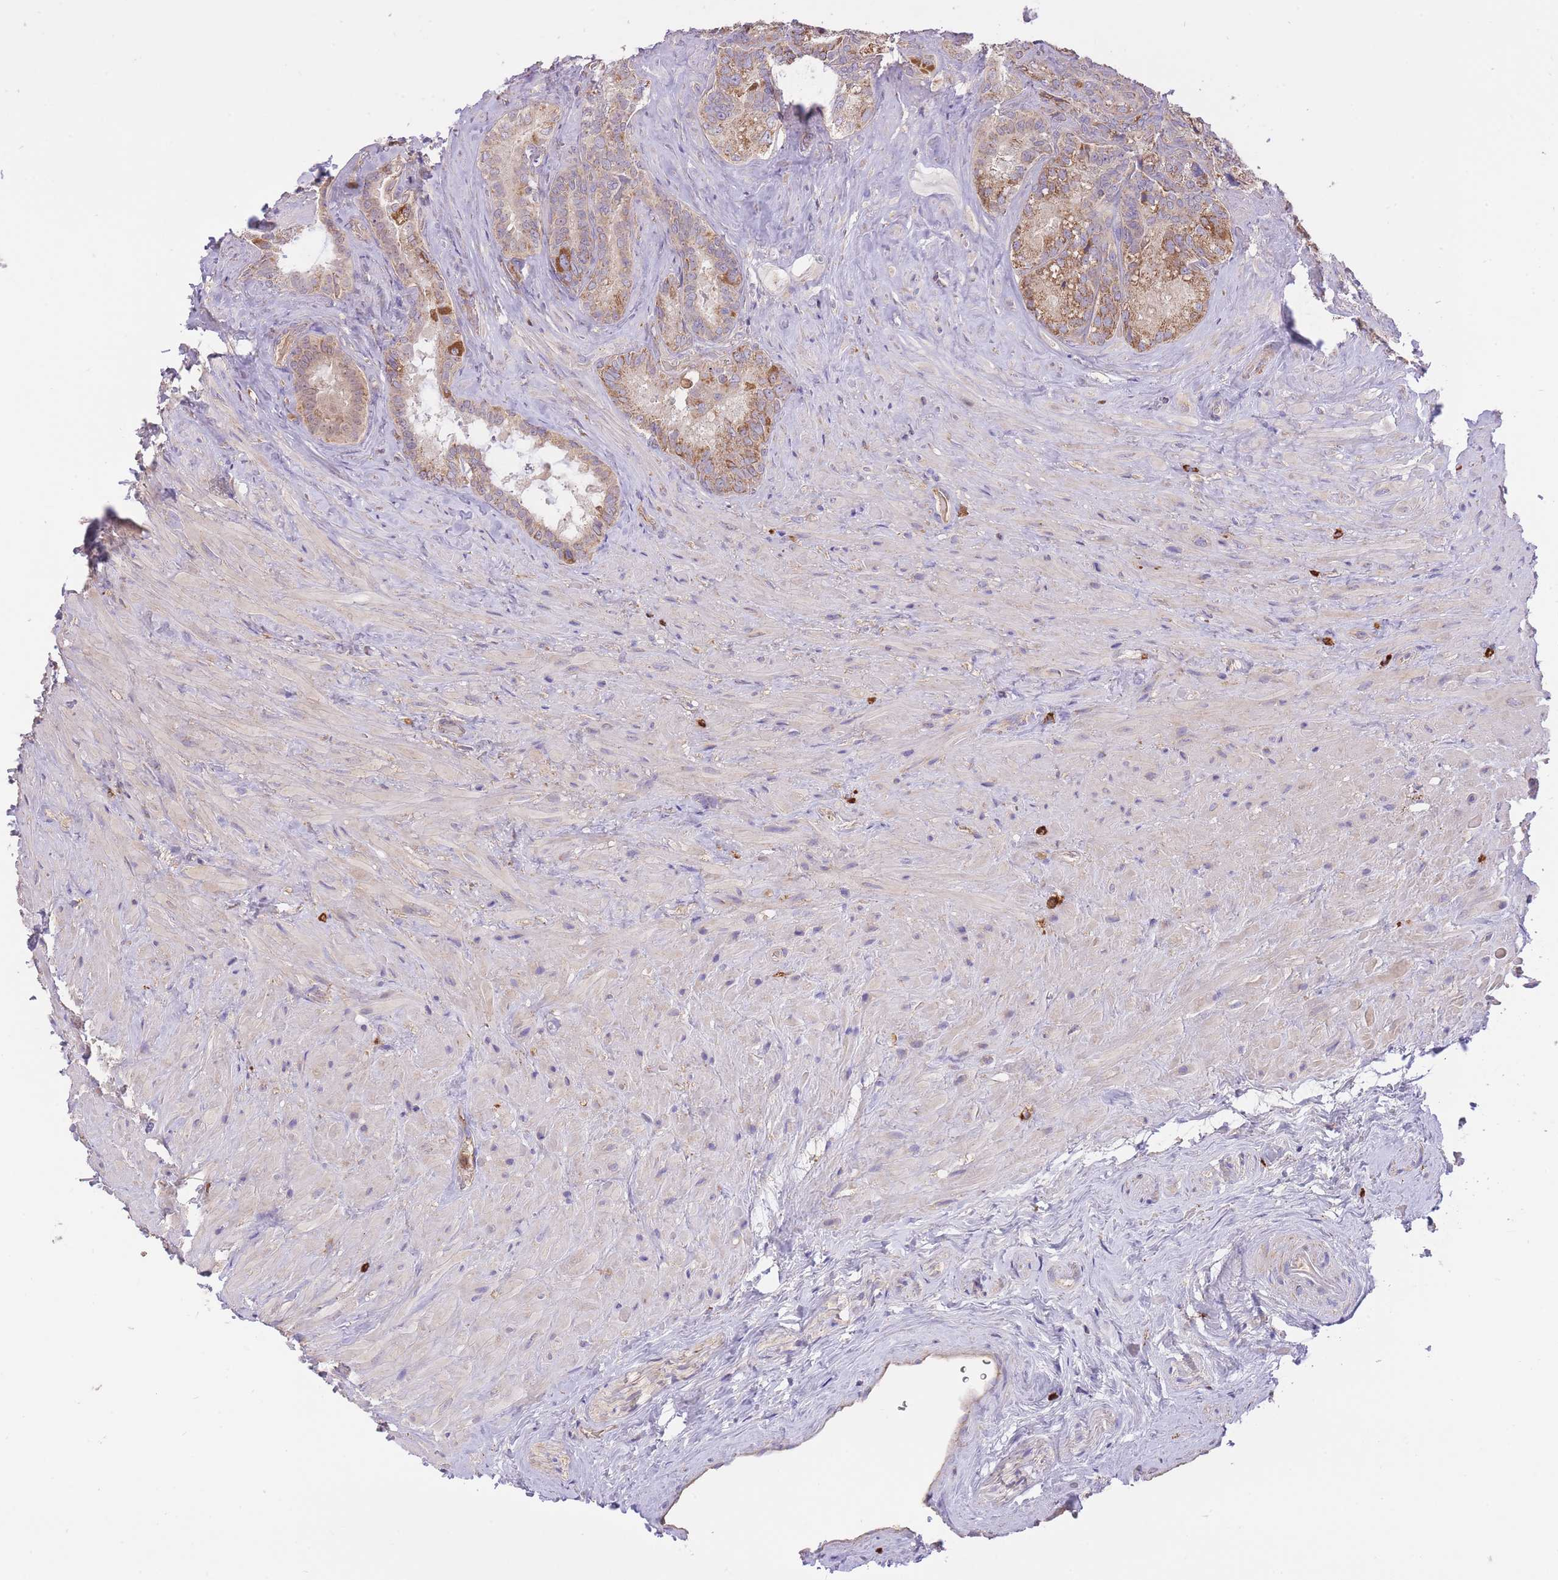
{"staining": {"intensity": "moderate", "quantity": ">75%", "location": "cytoplasmic/membranous"}, "tissue": "seminal vesicle", "cell_type": "Glandular cells", "image_type": "normal", "snomed": [{"axis": "morphology", "description": "Normal tissue, NOS"}, {"axis": "topography", "description": "Seminal veicle"}], "caption": "Seminal vesicle stained with a brown dye exhibits moderate cytoplasmic/membranous positive positivity in approximately >75% of glandular cells.", "gene": "PREP", "patient": {"sex": "male", "age": 62}}